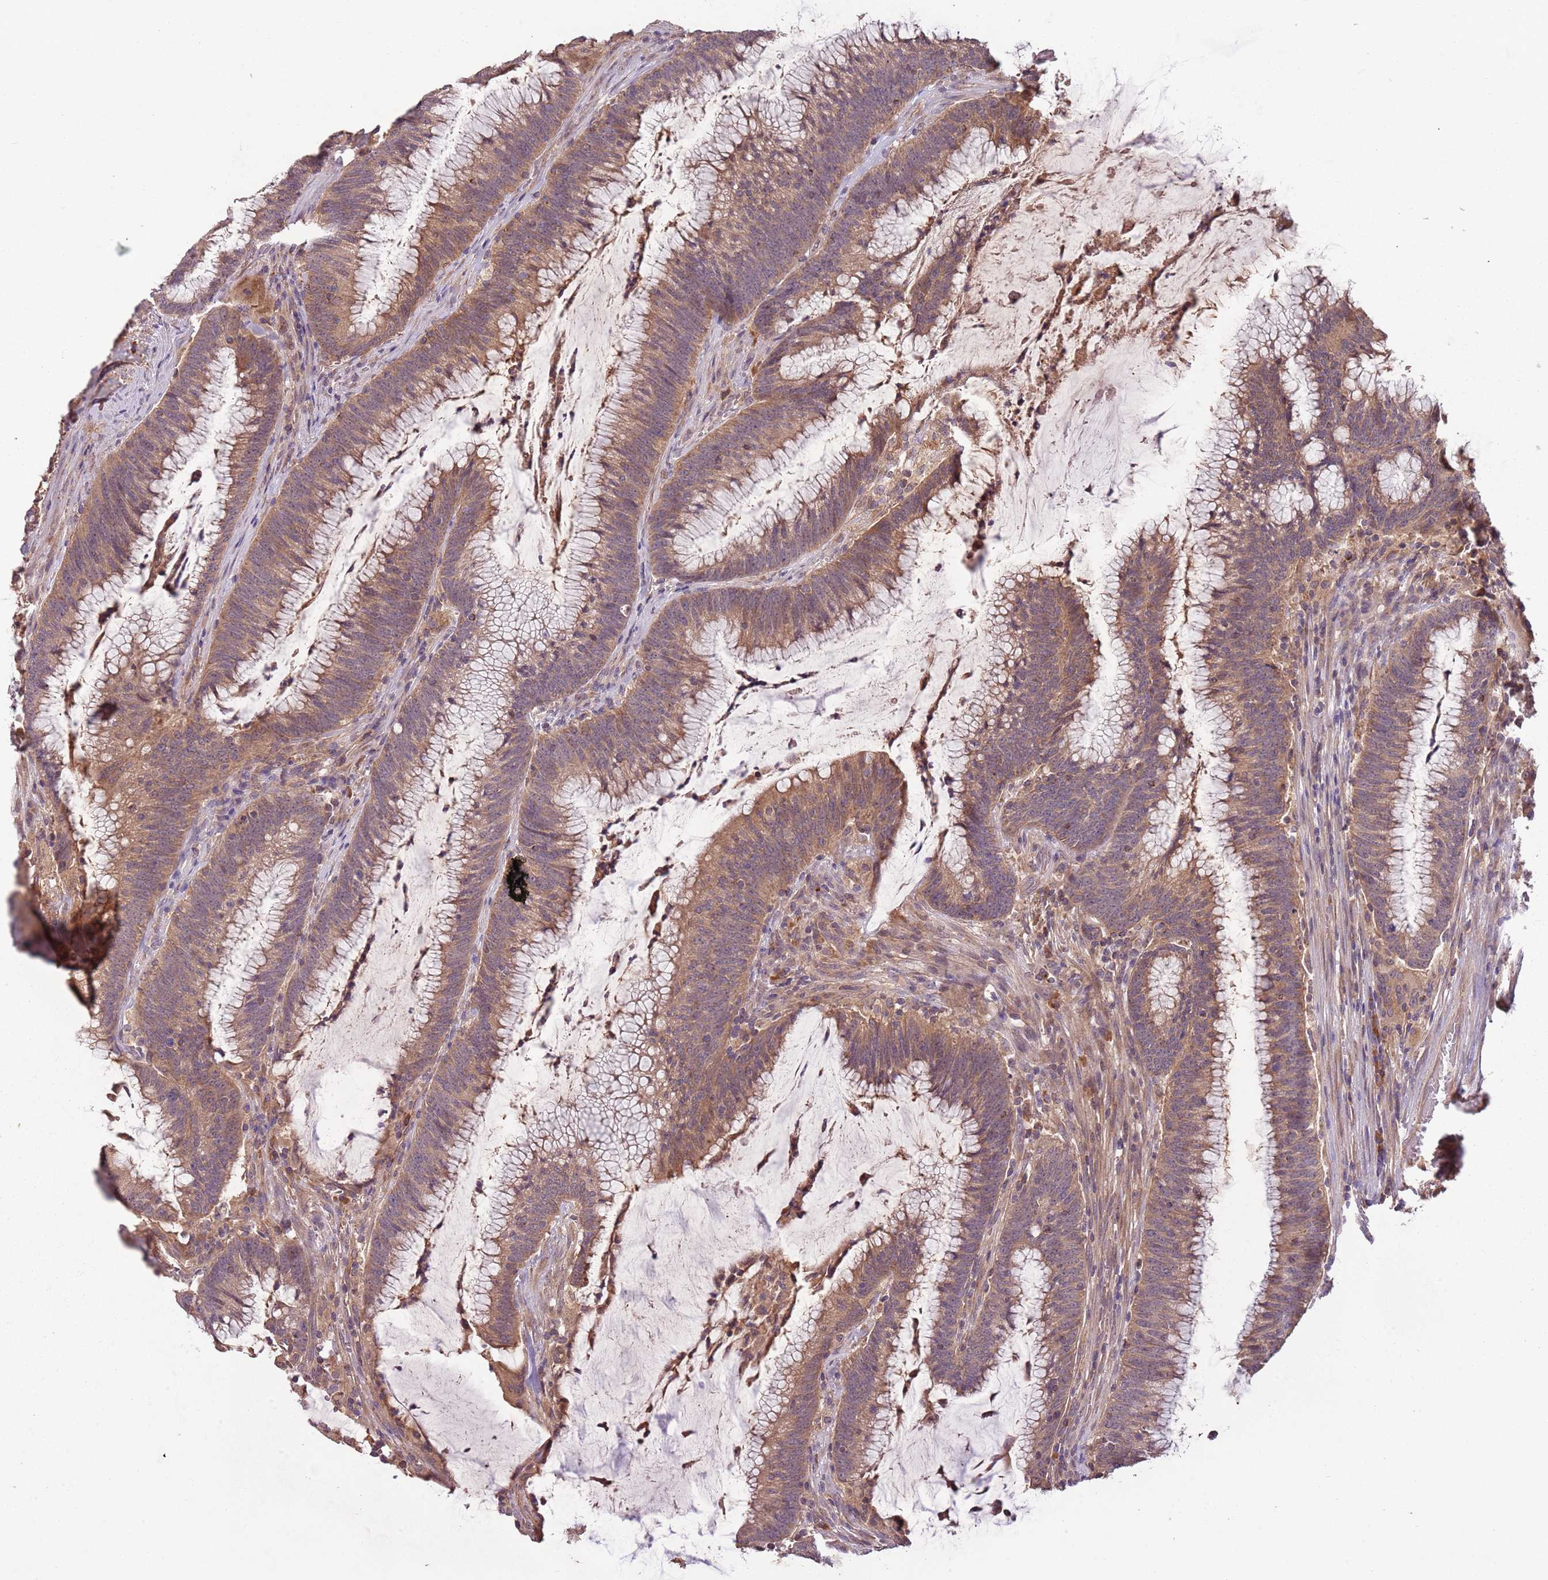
{"staining": {"intensity": "moderate", "quantity": ">75%", "location": "cytoplasmic/membranous"}, "tissue": "colorectal cancer", "cell_type": "Tumor cells", "image_type": "cancer", "snomed": [{"axis": "morphology", "description": "Adenocarcinoma, NOS"}, {"axis": "topography", "description": "Rectum"}], "caption": "Human colorectal cancer stained with a brown dye shows moderate cytoplasmic/membranous positive positivity in about >75% of tumor cells.", "gene": "FECH", "patient": {"sex": "female", "age": 77}}